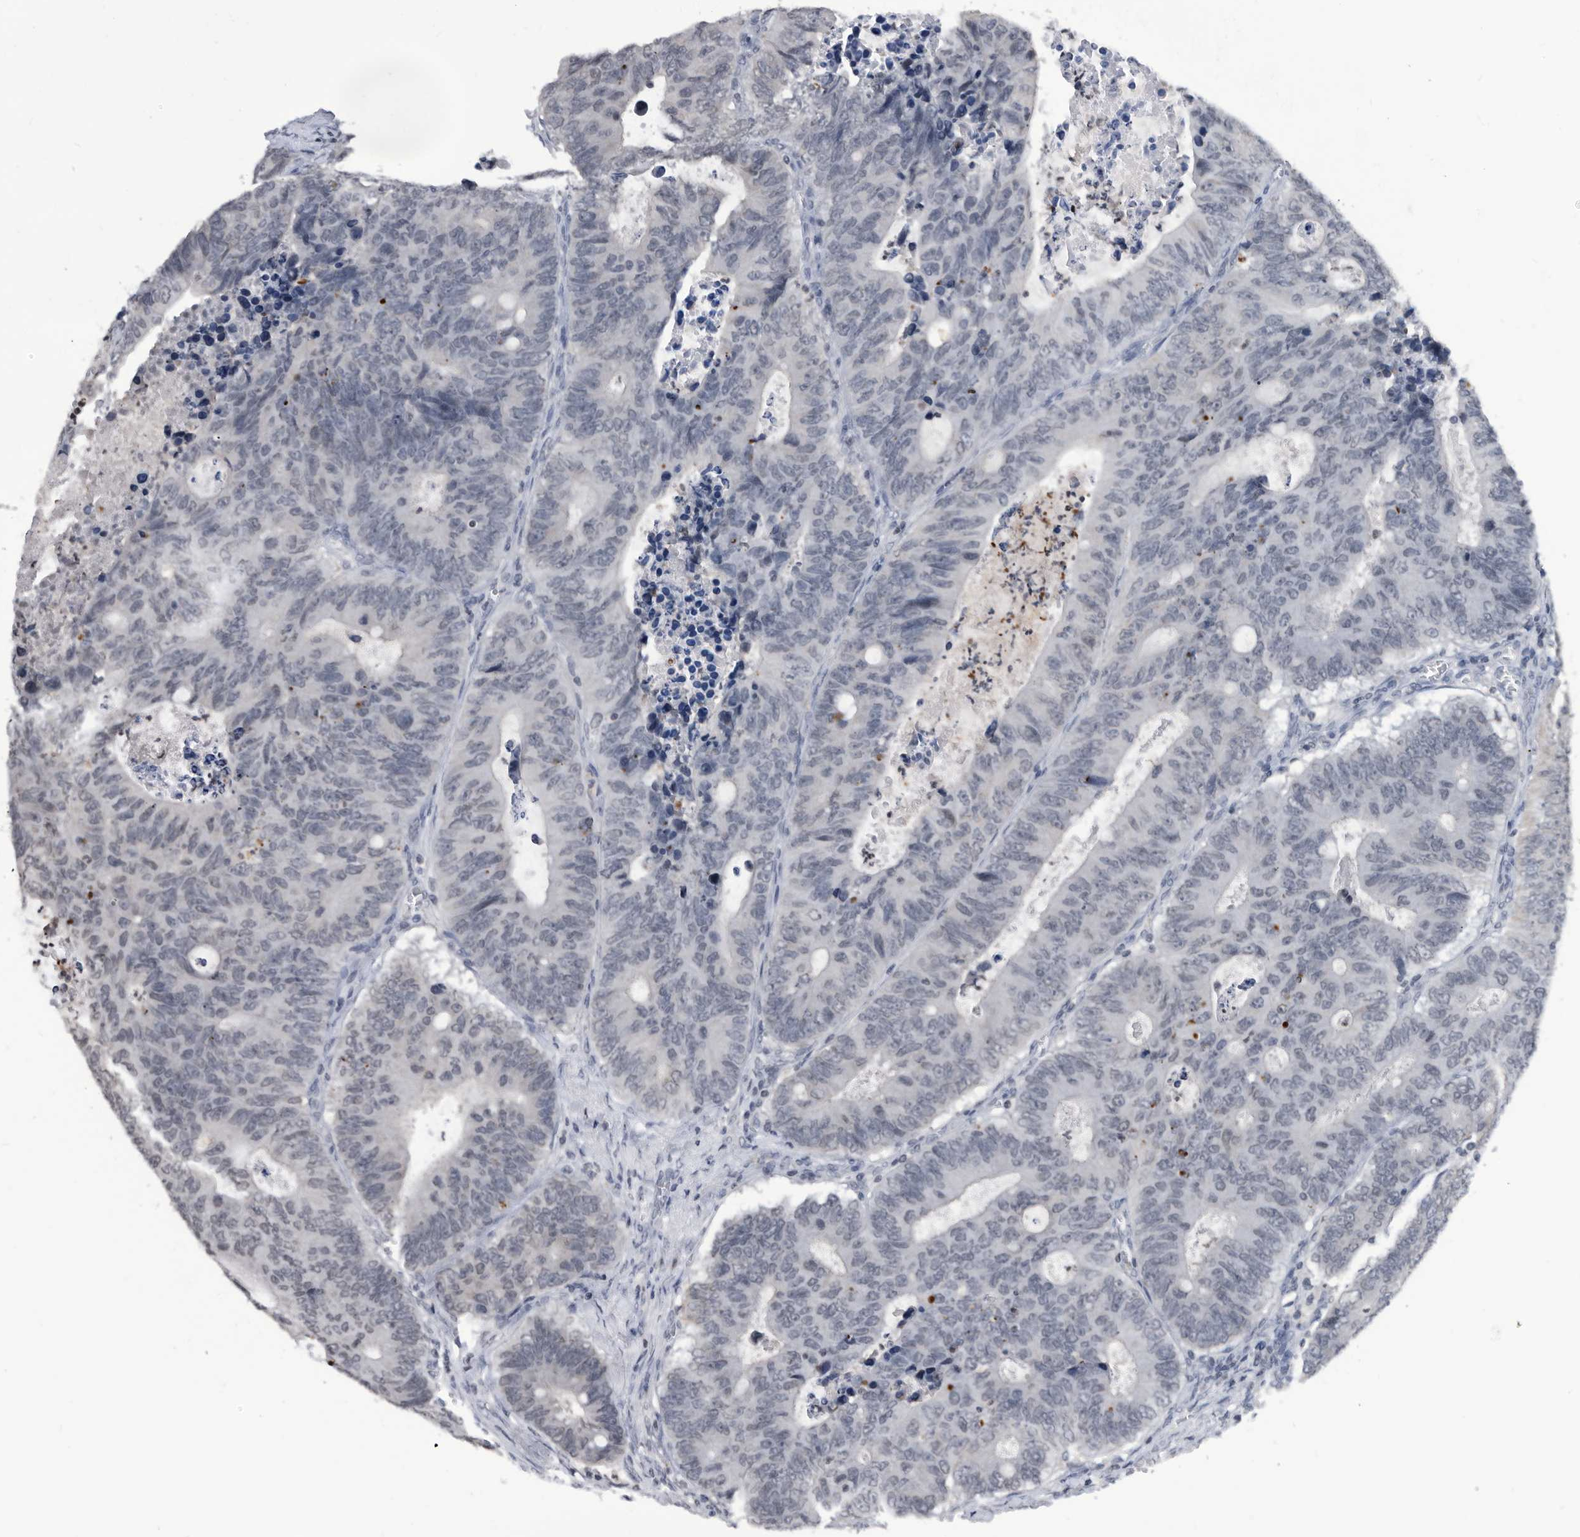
{"staining": {"intensity": "negative", "quantity": "none", "location": "none"}, "tissue": "colorectal cancer", "cell_type": "Tumor cells", "image_type": "cancer", "snomed": [{"axis": "morphology", "description": "Adenocarcinoma, NOS"}, {"axis": "topography", "description": "Colon"}], "caption": "Histopathology image shows no significant protein positivity in tumor cells of adenocarcinoma (colorectal).", "gene": "TSTD1", "patient": {"sex": "male", "age": 87}}